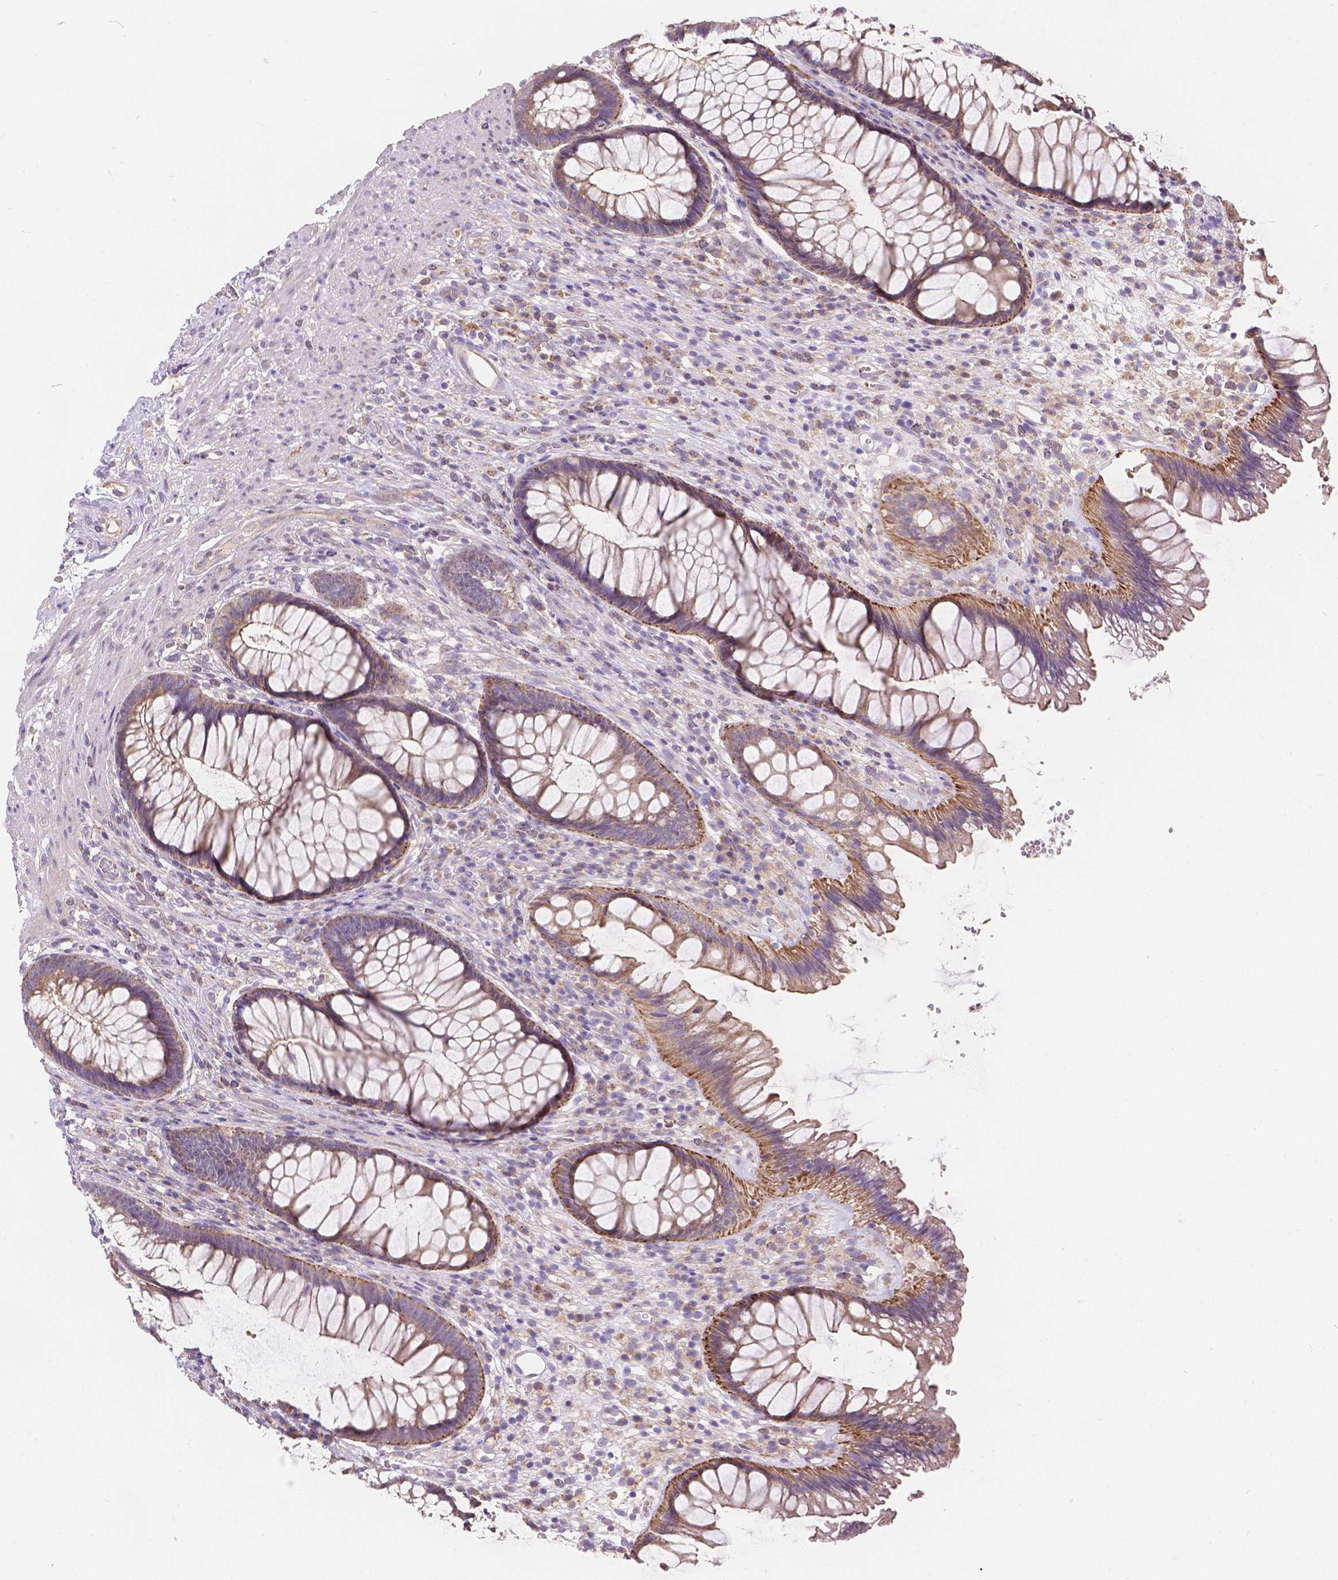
{"staining": {"intensity": "strong", "quantity": "25%-75%", "location": "cytoplasmic/membranous"}, "tissue": "rectum", "cell_type": "Glandular cells", "image_type": "normal", "snomed": [{"axis": "morphology", "description": "Normal tissue, NOS"}, {"axis": "topography", "description": "Smooth muscle"}, {"axis": "topography", "description": "Rectum"}], "caption": "DAB immunohistochemical staining of benign human rectum shows strong cytoplasmic/membranous protein staining in approximately 25%-75% of glandular cells.", "gene": "CDK10", "patient": {"sex": "male", "age": 53}}